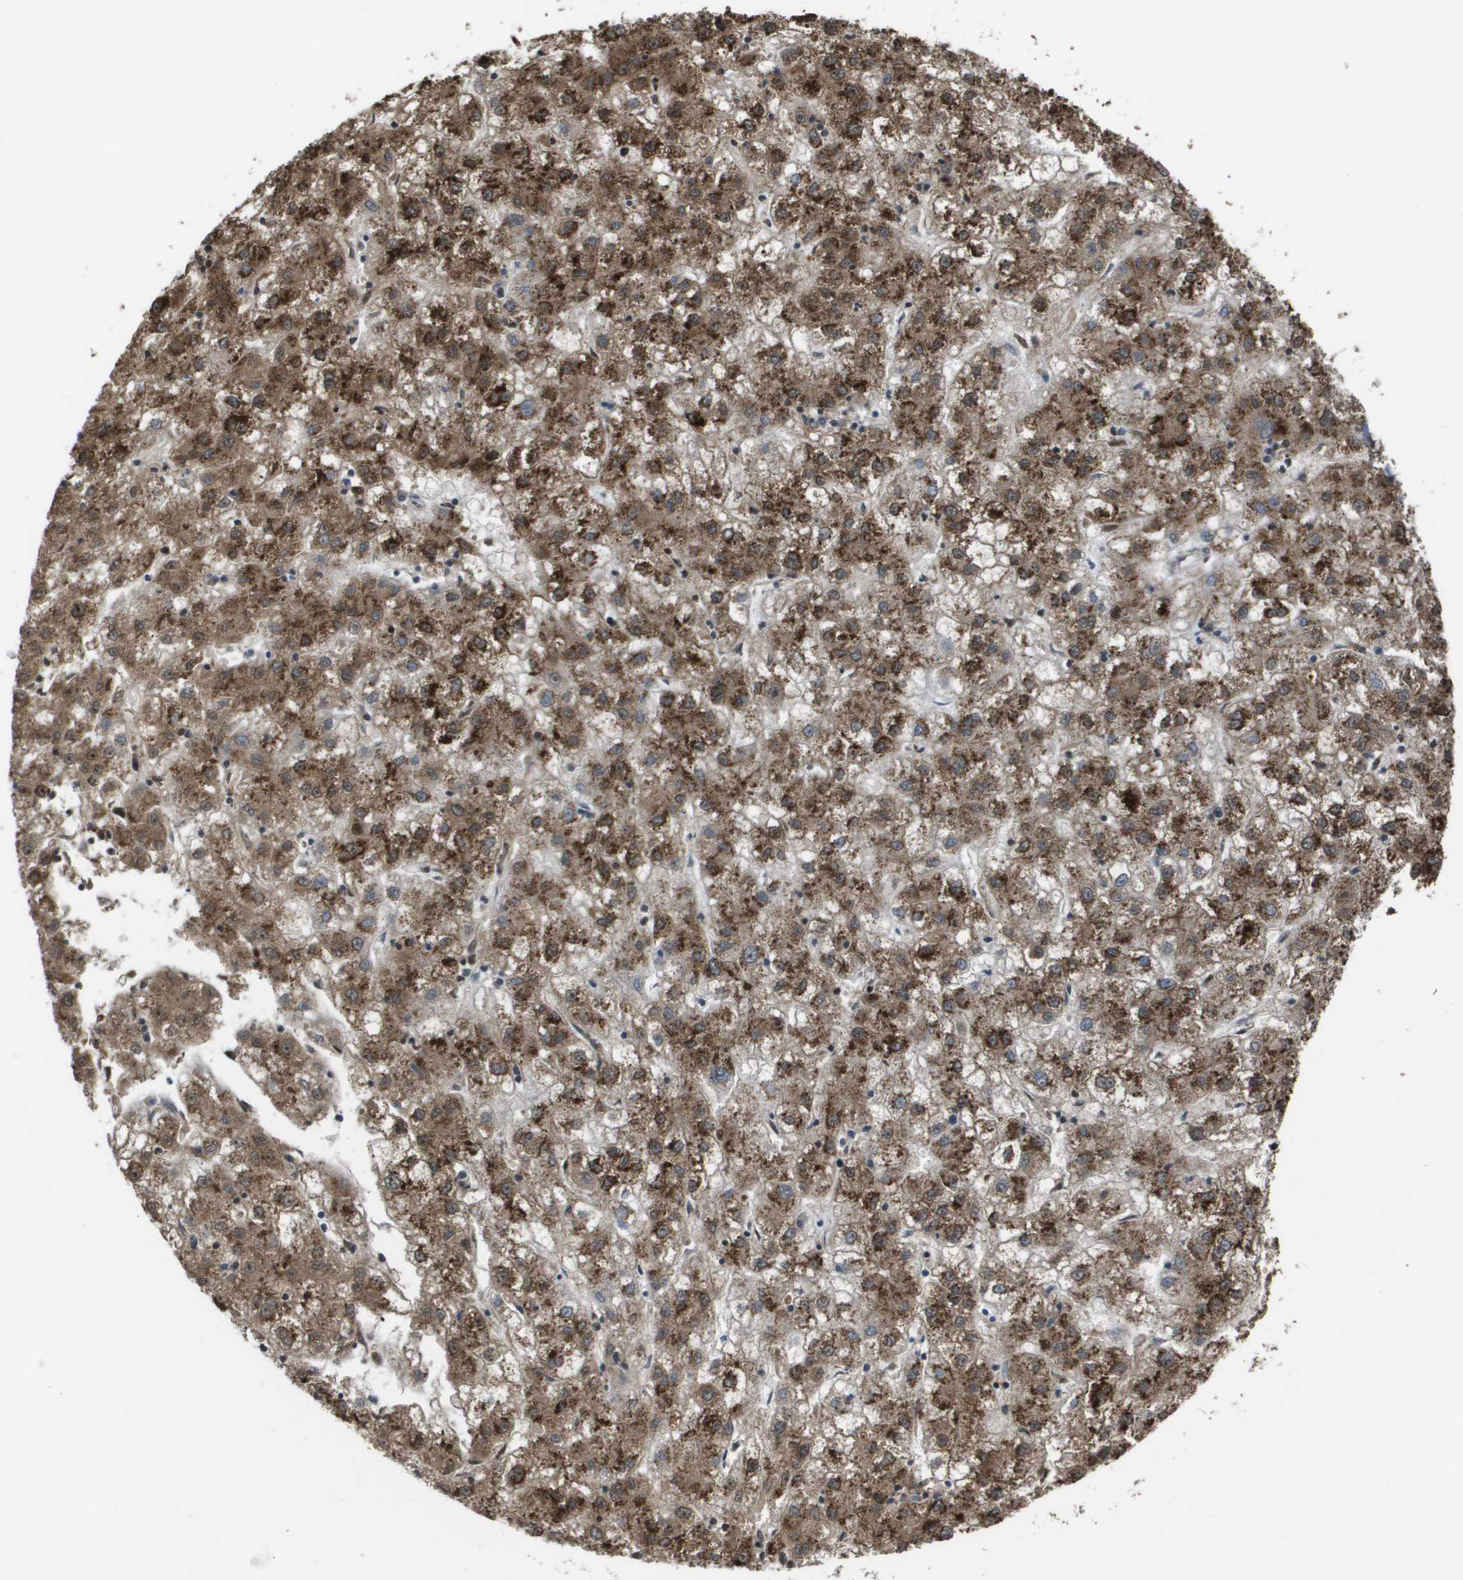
{"staining": {"intensity": "moderate", "quantity": ">75%", "location": "cytoplasmic/membranous"}, "tissue": "liver cancer", "cell_type": "Tumor cells", "image_type": "cancer", "snomed": [{"axis": "morphology", "description": "Carcinoma, Hepatocellular, NOS"}, {"axis": "topography", "description": "Liver"}], "caption": "Moderate cytoplasmic/membranous expression for a protein is present in about >75% of tumor cells of liver cancer (hepatocellular carcinoma) using IHC.", "gene": "AXIN2", "patient": {"sex": "male", "age": 72}}